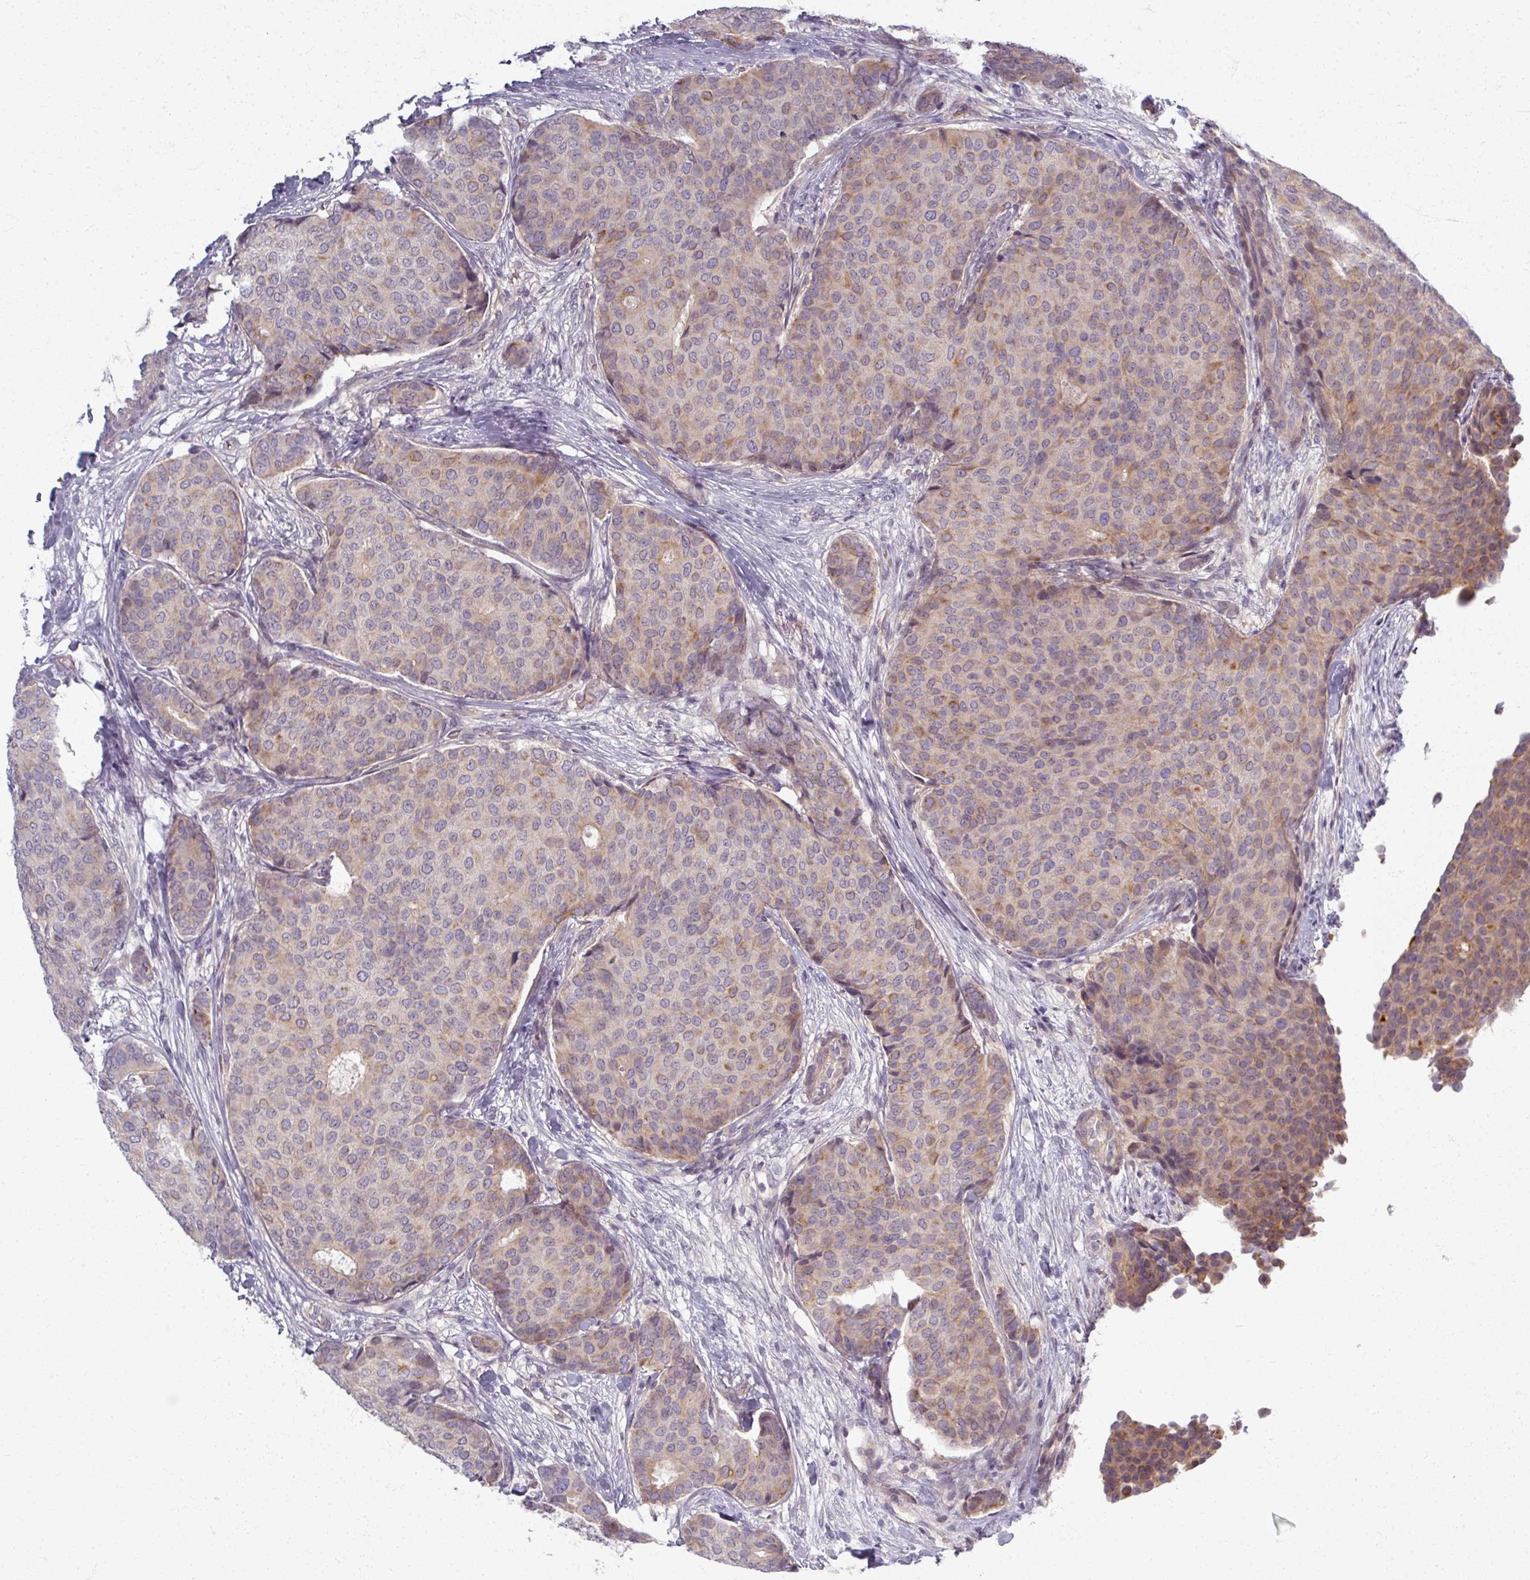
{"staining": {"intensity": "weak", "quantity": "25%-75%", "location": "cytoplasmic/membranous"}, "tissue": "breast cancer", "cell_type": "Tumor cells", "image_type": "cancer", "snomed": [{"axis": "morphology", "description": "Duct carcinoma"}, {"axis": "topography", "description": "Breast"}], "caption": "This is a histology image of IHC staining of intraductal carcinoma (breast), which shows weak staining in the cytoplasmic/membranous of tumor cells.", "gene": "TTLL7", "patient": {"sex": "female", "age": 75}}